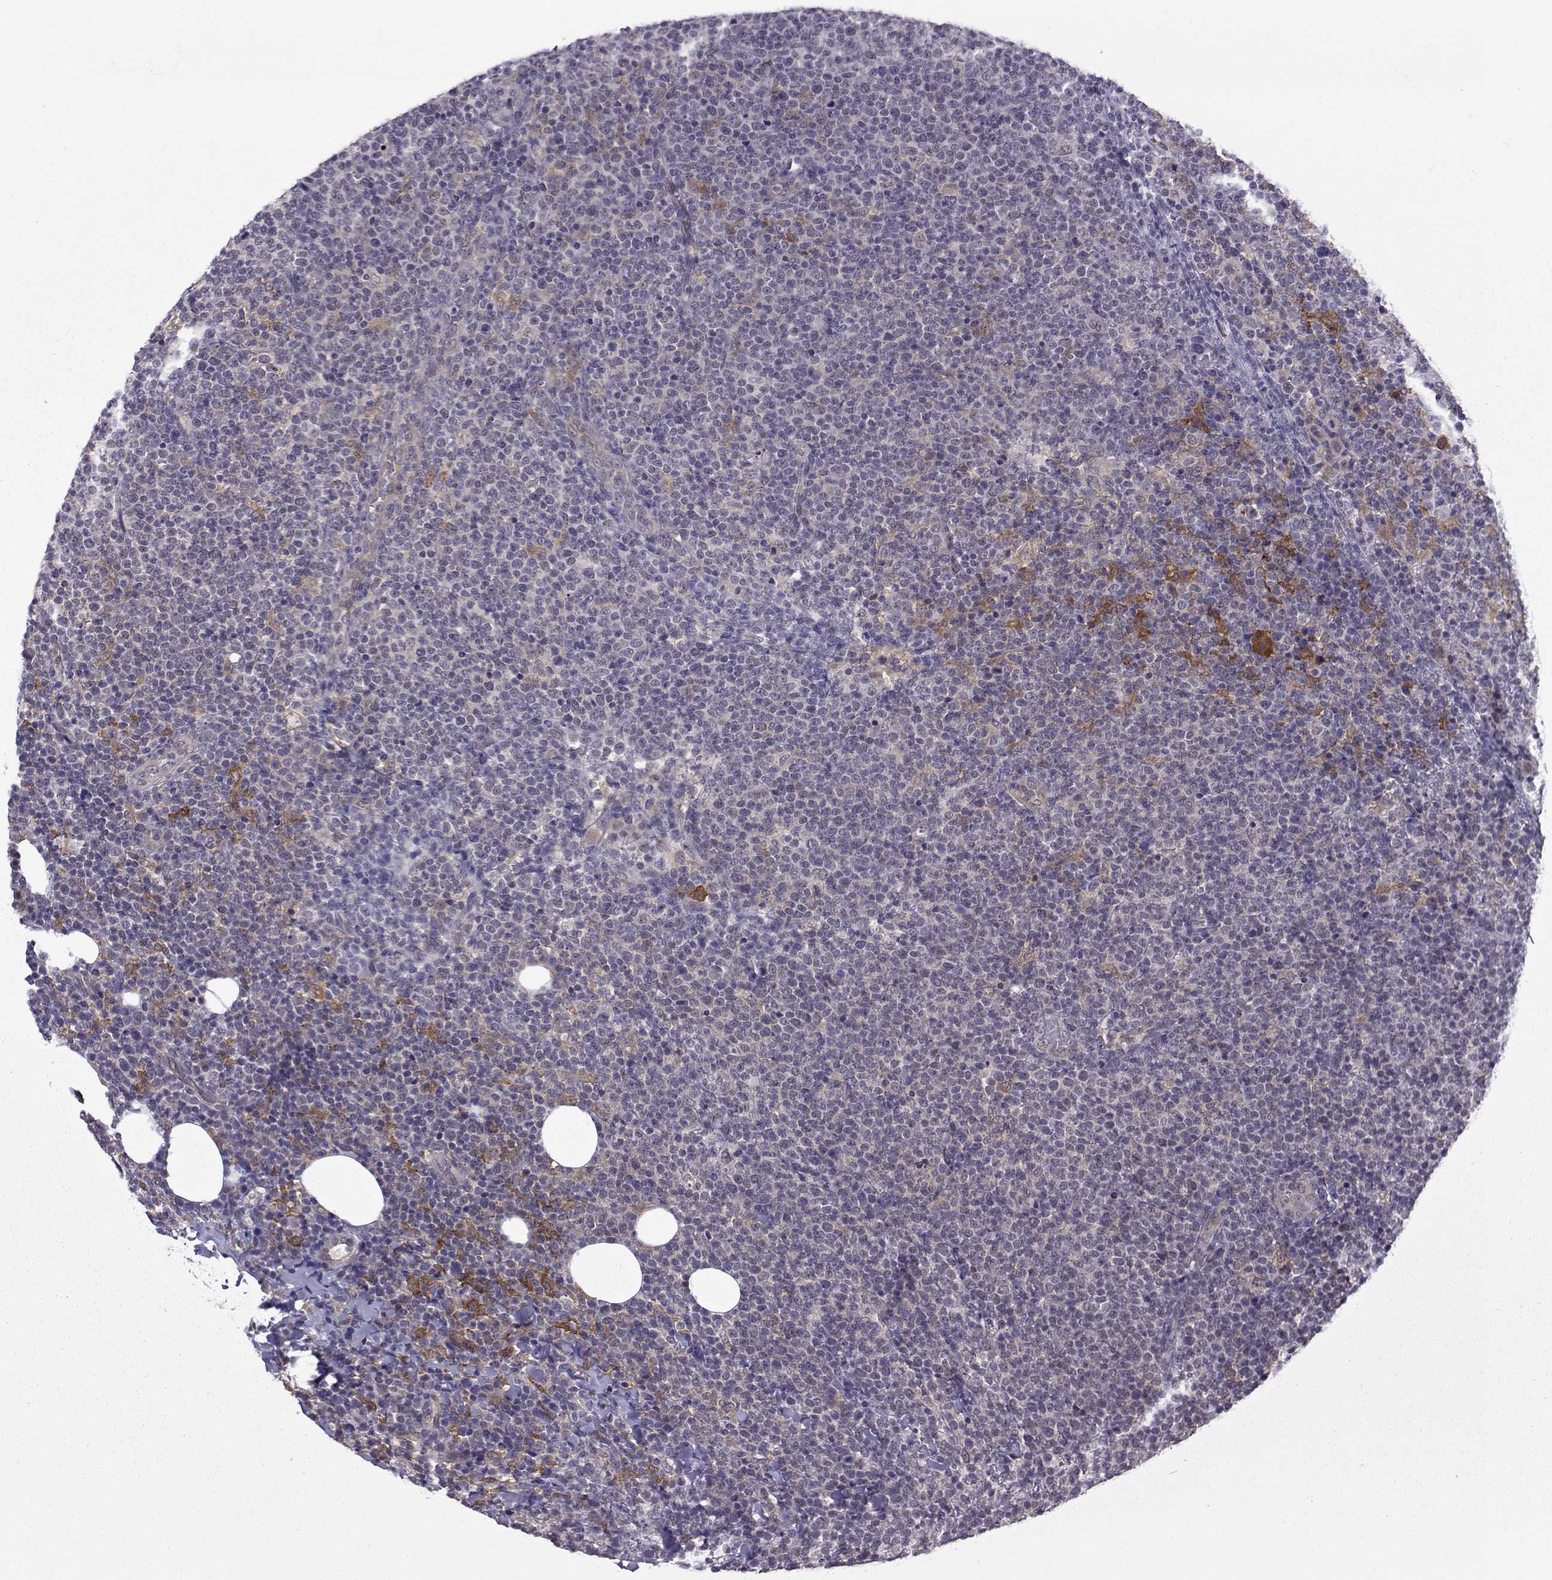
{"staining": {"intensity": "negative", "quantity": "none", "location": "none"}, "tissue": "lymphoma", "cell_type": "Tumor cells", "image_type": "cancer", "snomed": [{"axis": "morphology", "description": "Malignant lymphoma, non-Hodgkin's type, High grade"}, {"axis": "topography", "description": "Lymph node"}], "caption": "Histopathology image shows no protein staining in tumor cells of malignant lymphoma, non-Hodgkin's type (high-grade) tissue.", "gene": "DDX20", "patient": {"sex": "male", "age": 61}}